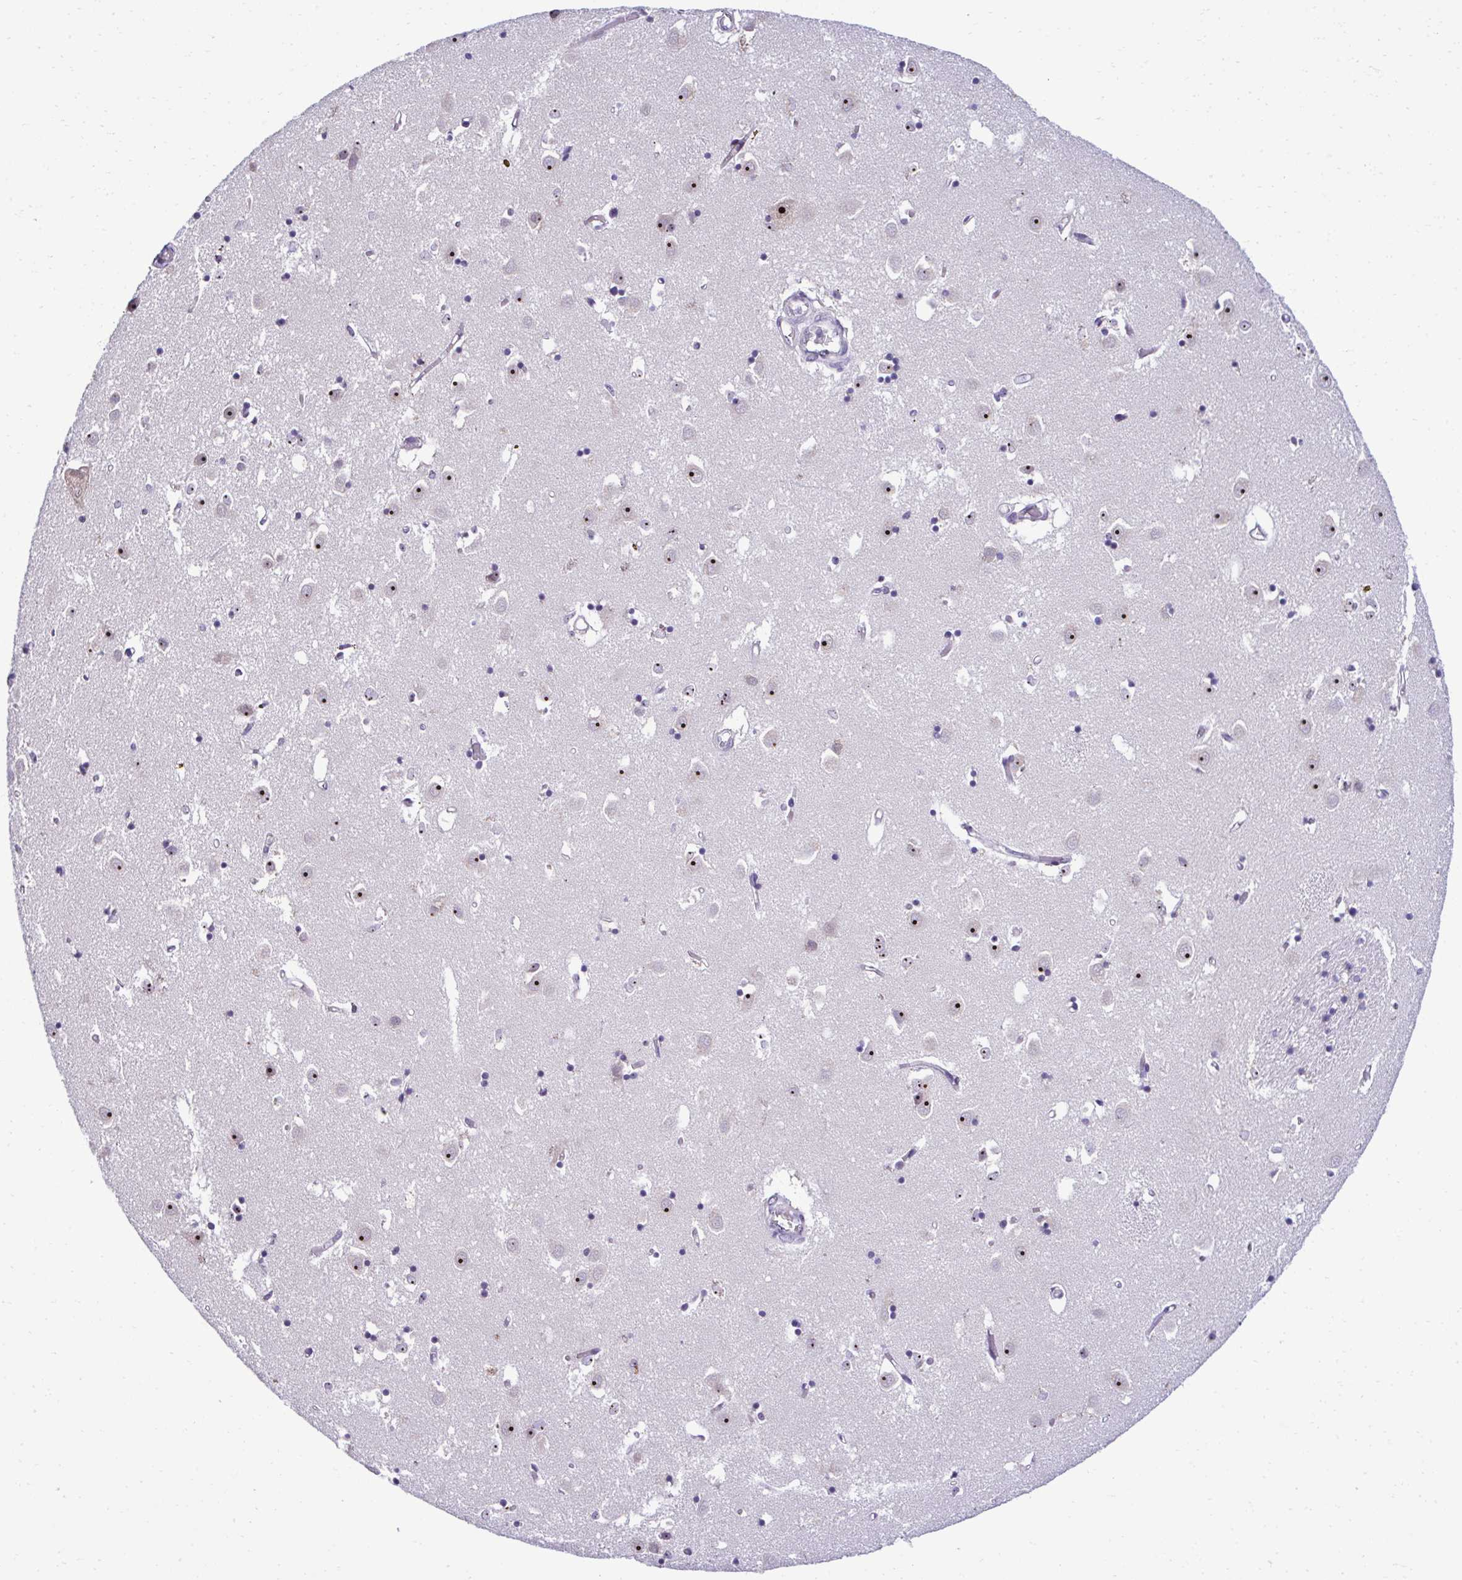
{"staining": {"intensity": "negative", "quantity": "none", "location": "none"}, "tissue": "caudate", "cell_type": "Glial cells", "image_type": "normal", "snomed": [{"axis": "morphology", "description": "Normal tissue, NOS"}, {"axis": "topography", "description": "Lateral ventricle wall"}], "caption": "The immunohistochemistry micrograph has no significant positivity in glial cells of caudate. (Brightfield microscopy of DAB (3,3'-diaminobenzidine) IHC at high magnification).", "gene": "CEP72", "patient": {"sex": "male", "age": 70}}